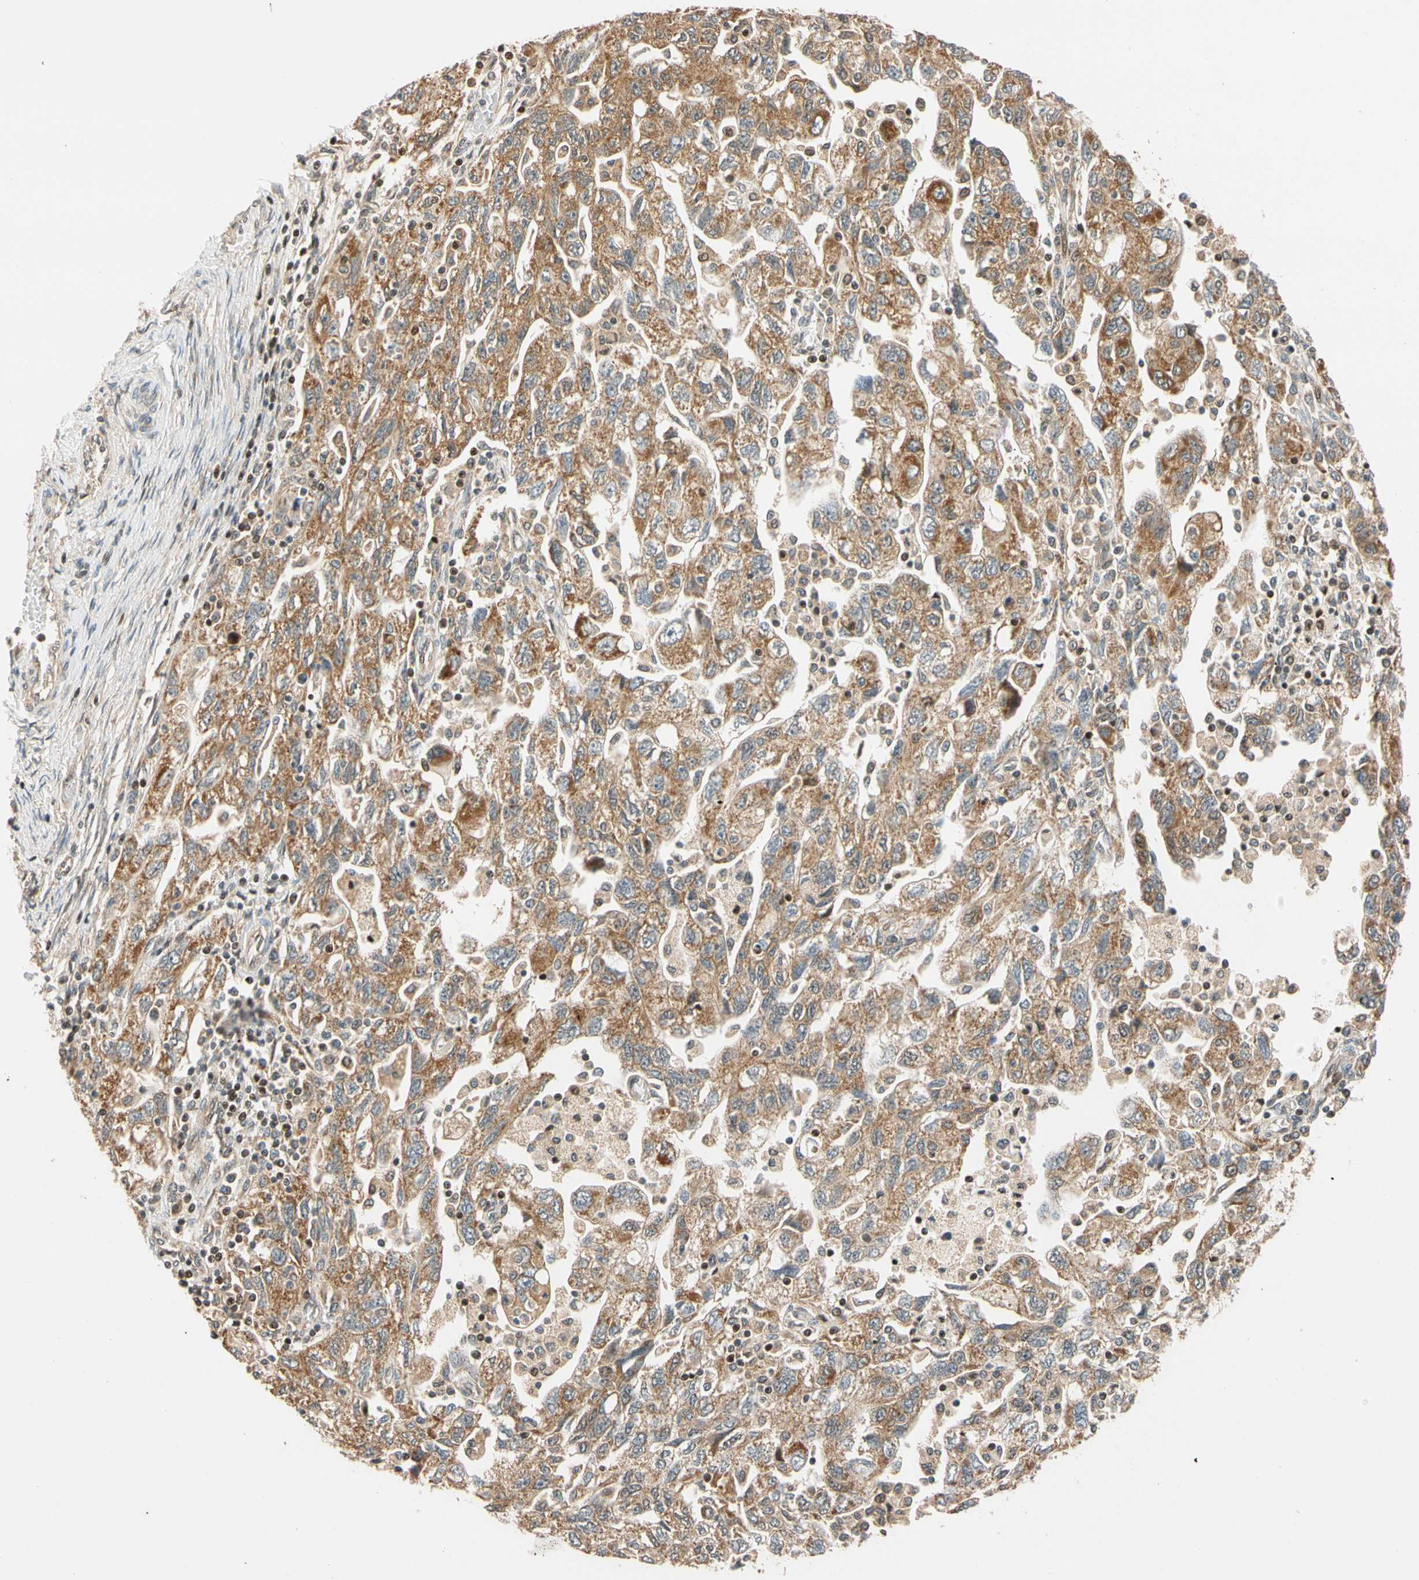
{"staining": {"intensity": "moderate", "quantity": ">75%", "location": "cytoplasmic/membranous"}, "tissue": "ovarian cancer", "cell_type": "Tumor cells", "image_type": "cancer", "snomed": [{"axis": "morphology", "description": "Carcinoma, NOS"}, {"axis": "morphology", "description": "Cystadenocarcinoma, serous, NOS"}, {"axis": "topography", "description": "Ovary"}], "caption": "Carcinoma (ovarian) tissue demonstrates moderate cytoplasmic/membranous expression in approximately >75% of tumor cells, visualized by immunohistochemistry.", "gene": "HECW1", "patient": {"sex": "female", "age": 69}}